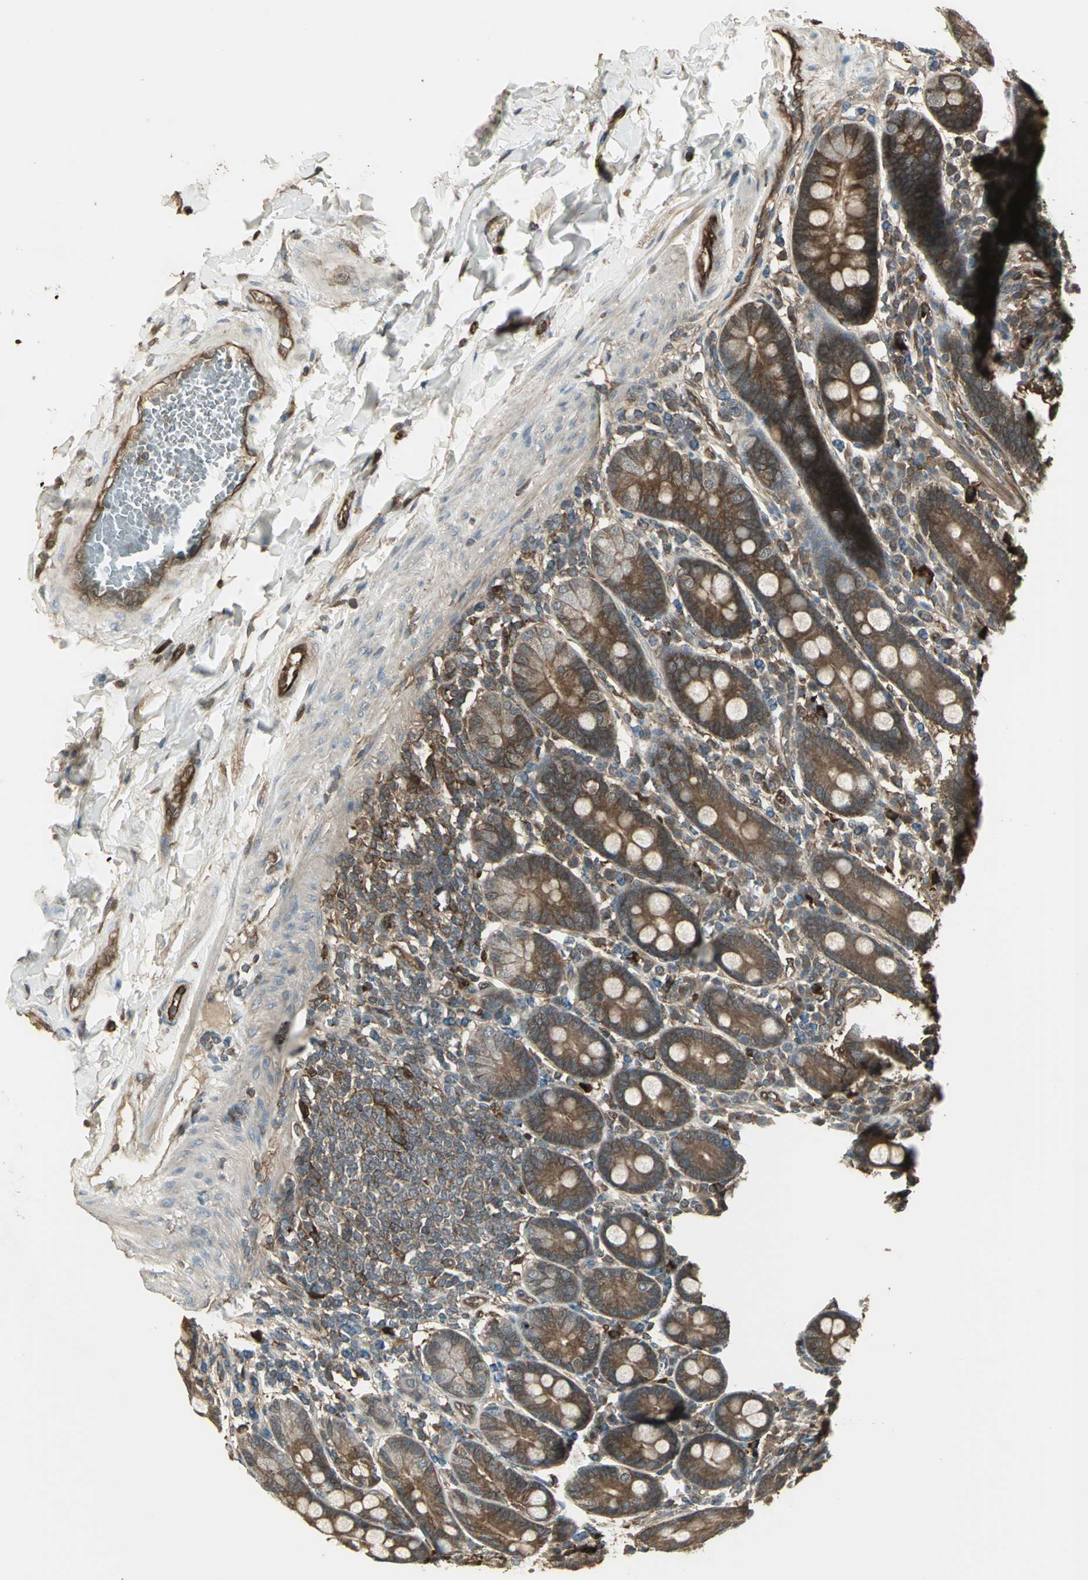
{"staining": {"intensity": "strong", "quantity": ">75%", "location": "cytoplasmic/membranous"}, "tissue": "duodenum", "cell_type": "Glandular cells", "image_type": "normal", "snomed": [{"axis": "morphology", "description": "Normal tissue, NOS"}, {"axis": "topography", "description": "Duodenum"}], "caption": "Immunohistochemistry (IHC) histopathology image of unremarkable duodenum: duodenum stained using IHC exhibits high levels of strong protein expression localized specifically in the cytoplasmic/membranous of glandular cells, appearing as a cytoplasmic/membranous brown color.", "gene": "PRXL2B", "patient": {"sex": "male", "age": 50}}